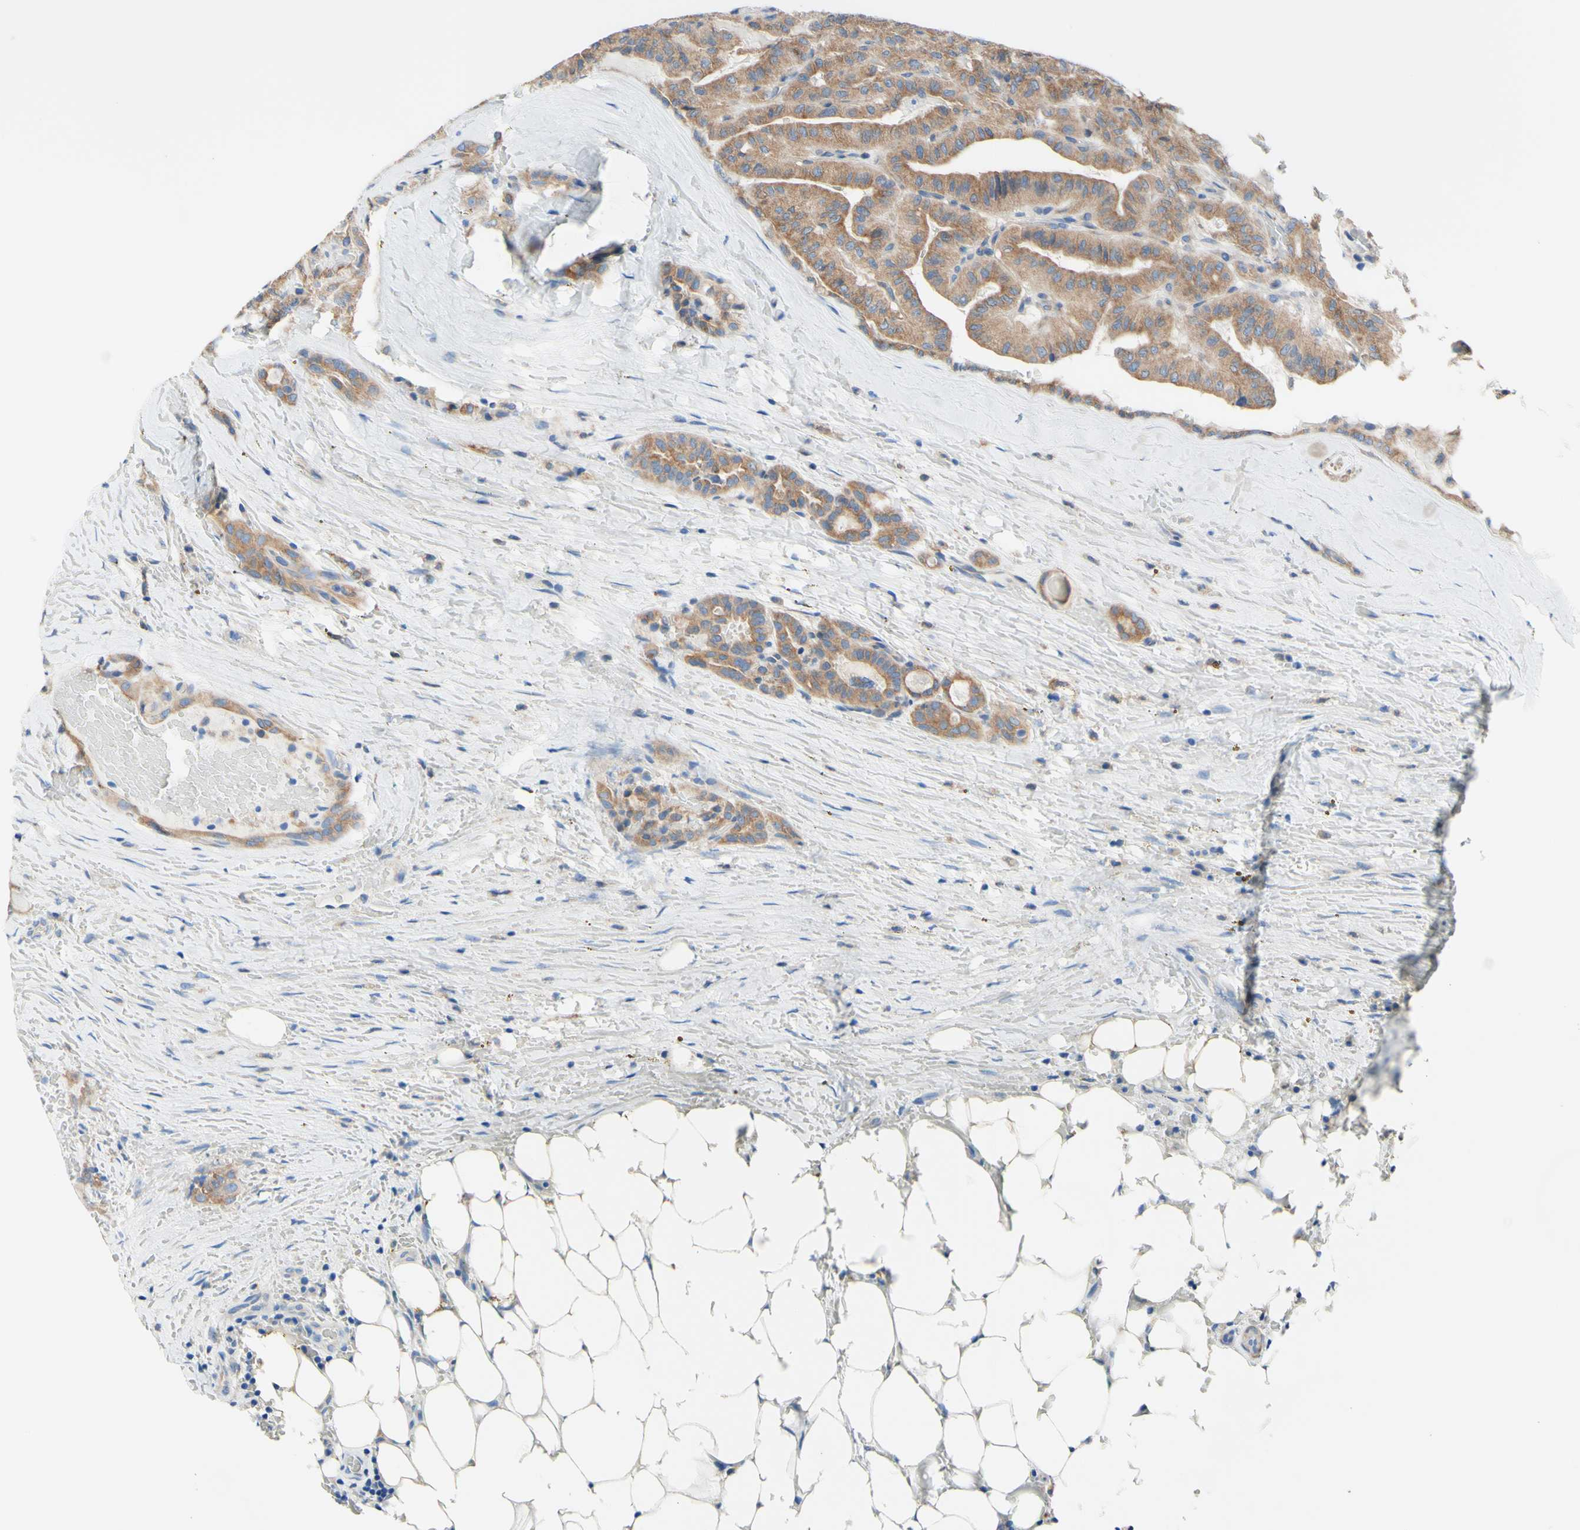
{"staining": {"intensity": "moderate", "quantity": ">75%", "location": "cytoplasmic/membranous"}, "tissue": "head and neck cancer", "cell_type": "Tumor cells", "image_type": "cancer", "snomed": [{"axis": "morphology", "description": "Squamous cell carcinoma, NOS"}, {"axis": "topography", "description": "Oral tissue"}, {"axis": "topography", "description": "Head-Neck"}], "caption": "Immunohistochemical staining of head and neck cancer shows medium levels of moderate cytoplasmic/membranous protein expression in approximately >75% of tumor cells. (DAB IHC, brown staining for protein, blue staining for nuclei).", "gene": "RETREG2", "patient": {"sex": "female", "age": 50}}